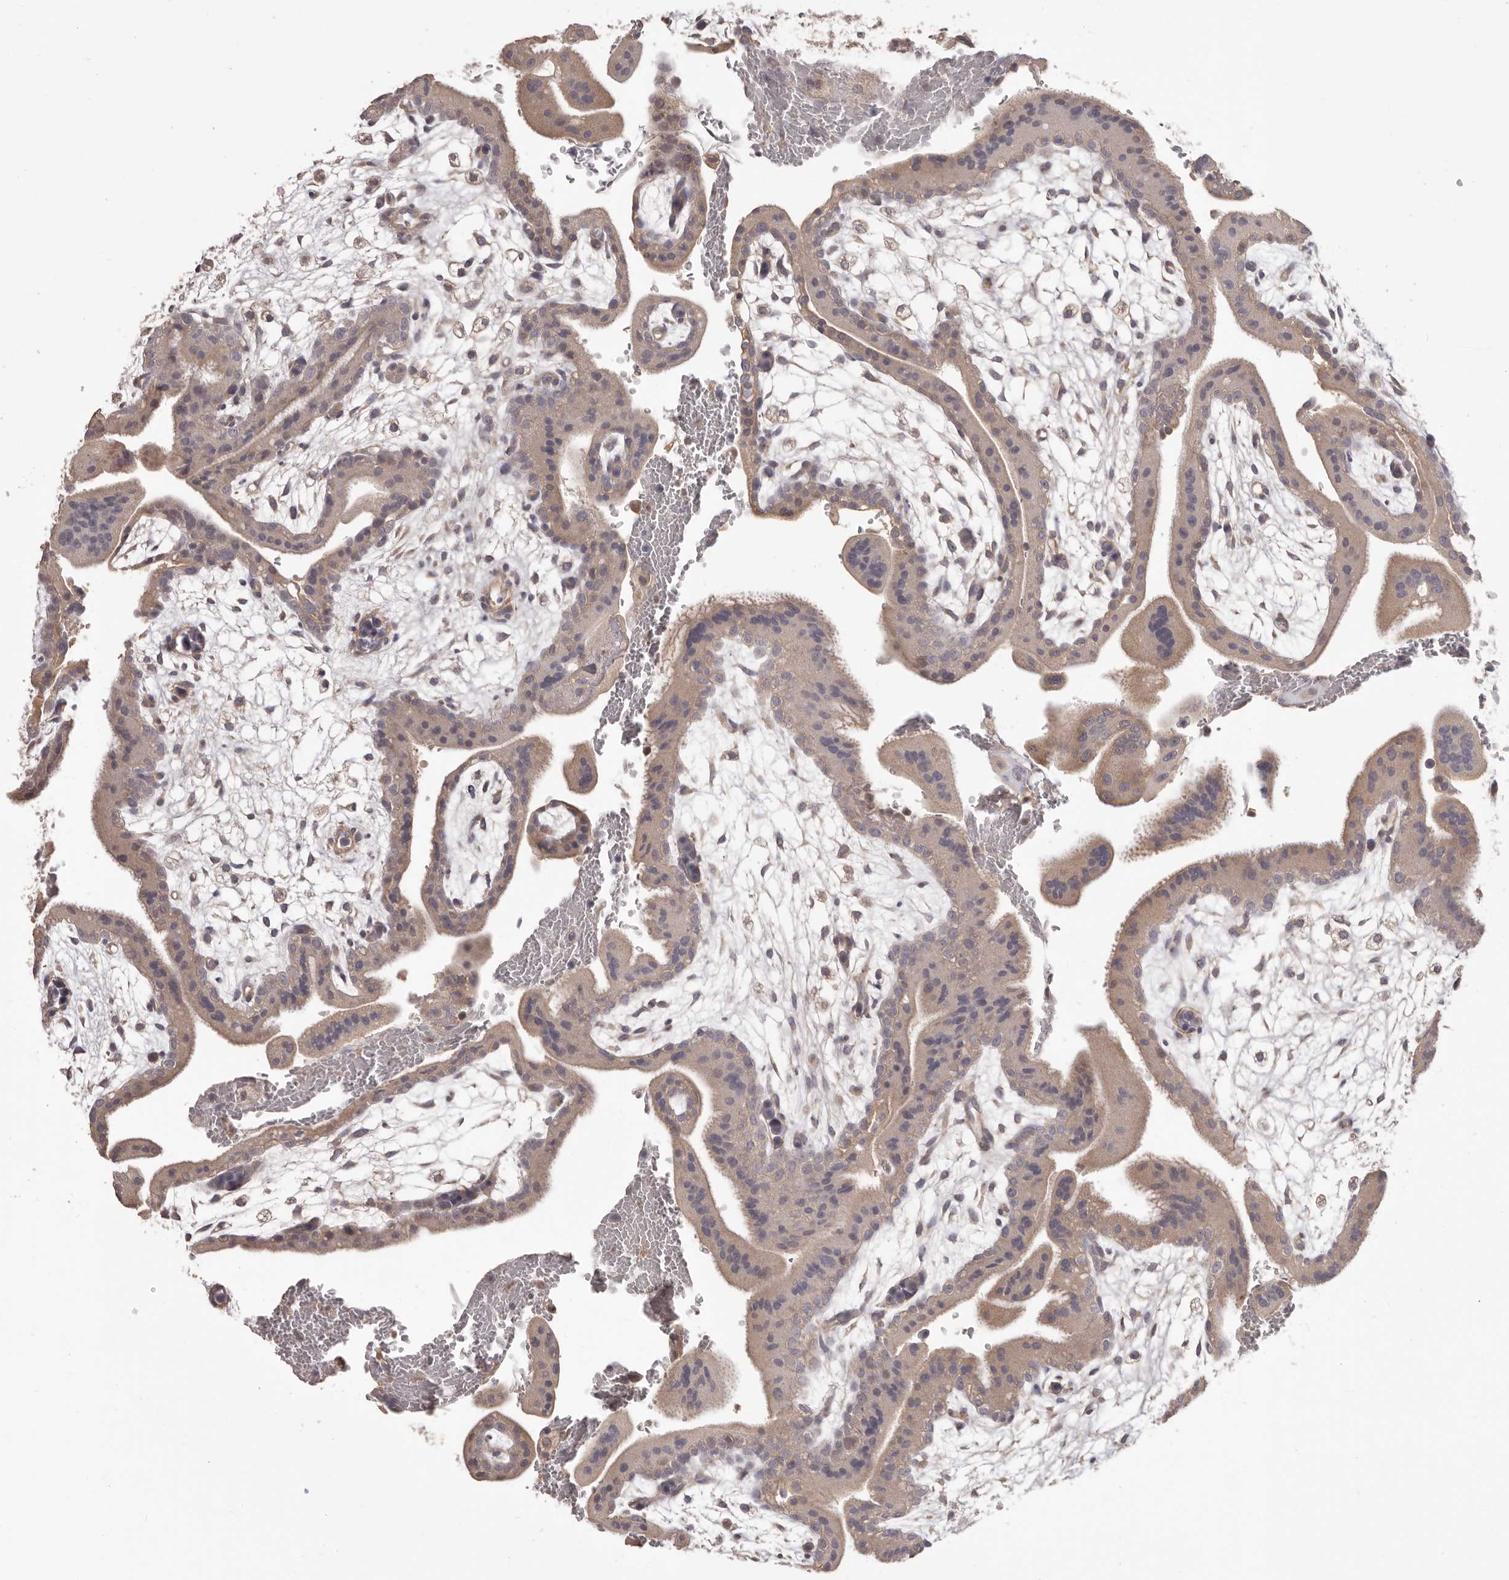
{"staining": {"intensity": "weak", "quantity": ">75%", "location": "cytoplasmic/membranous"}, "tissue": "placenta", "cell_type": "Trophoblastic cells", "image_type": "normal", "snomed": [{"axis": "morphology", "description": "Normal tissue, NOS"}, {"axis": "topography", "description": "Placenta"}], "caption": "Placenta stained with DAB IHC demonstrates low levels of weak cytoplasmic/membranous expression in about >75% of trophoblastic cells.", "gene": "HRH1", "patient": {"sex": "female", "age": 35}}